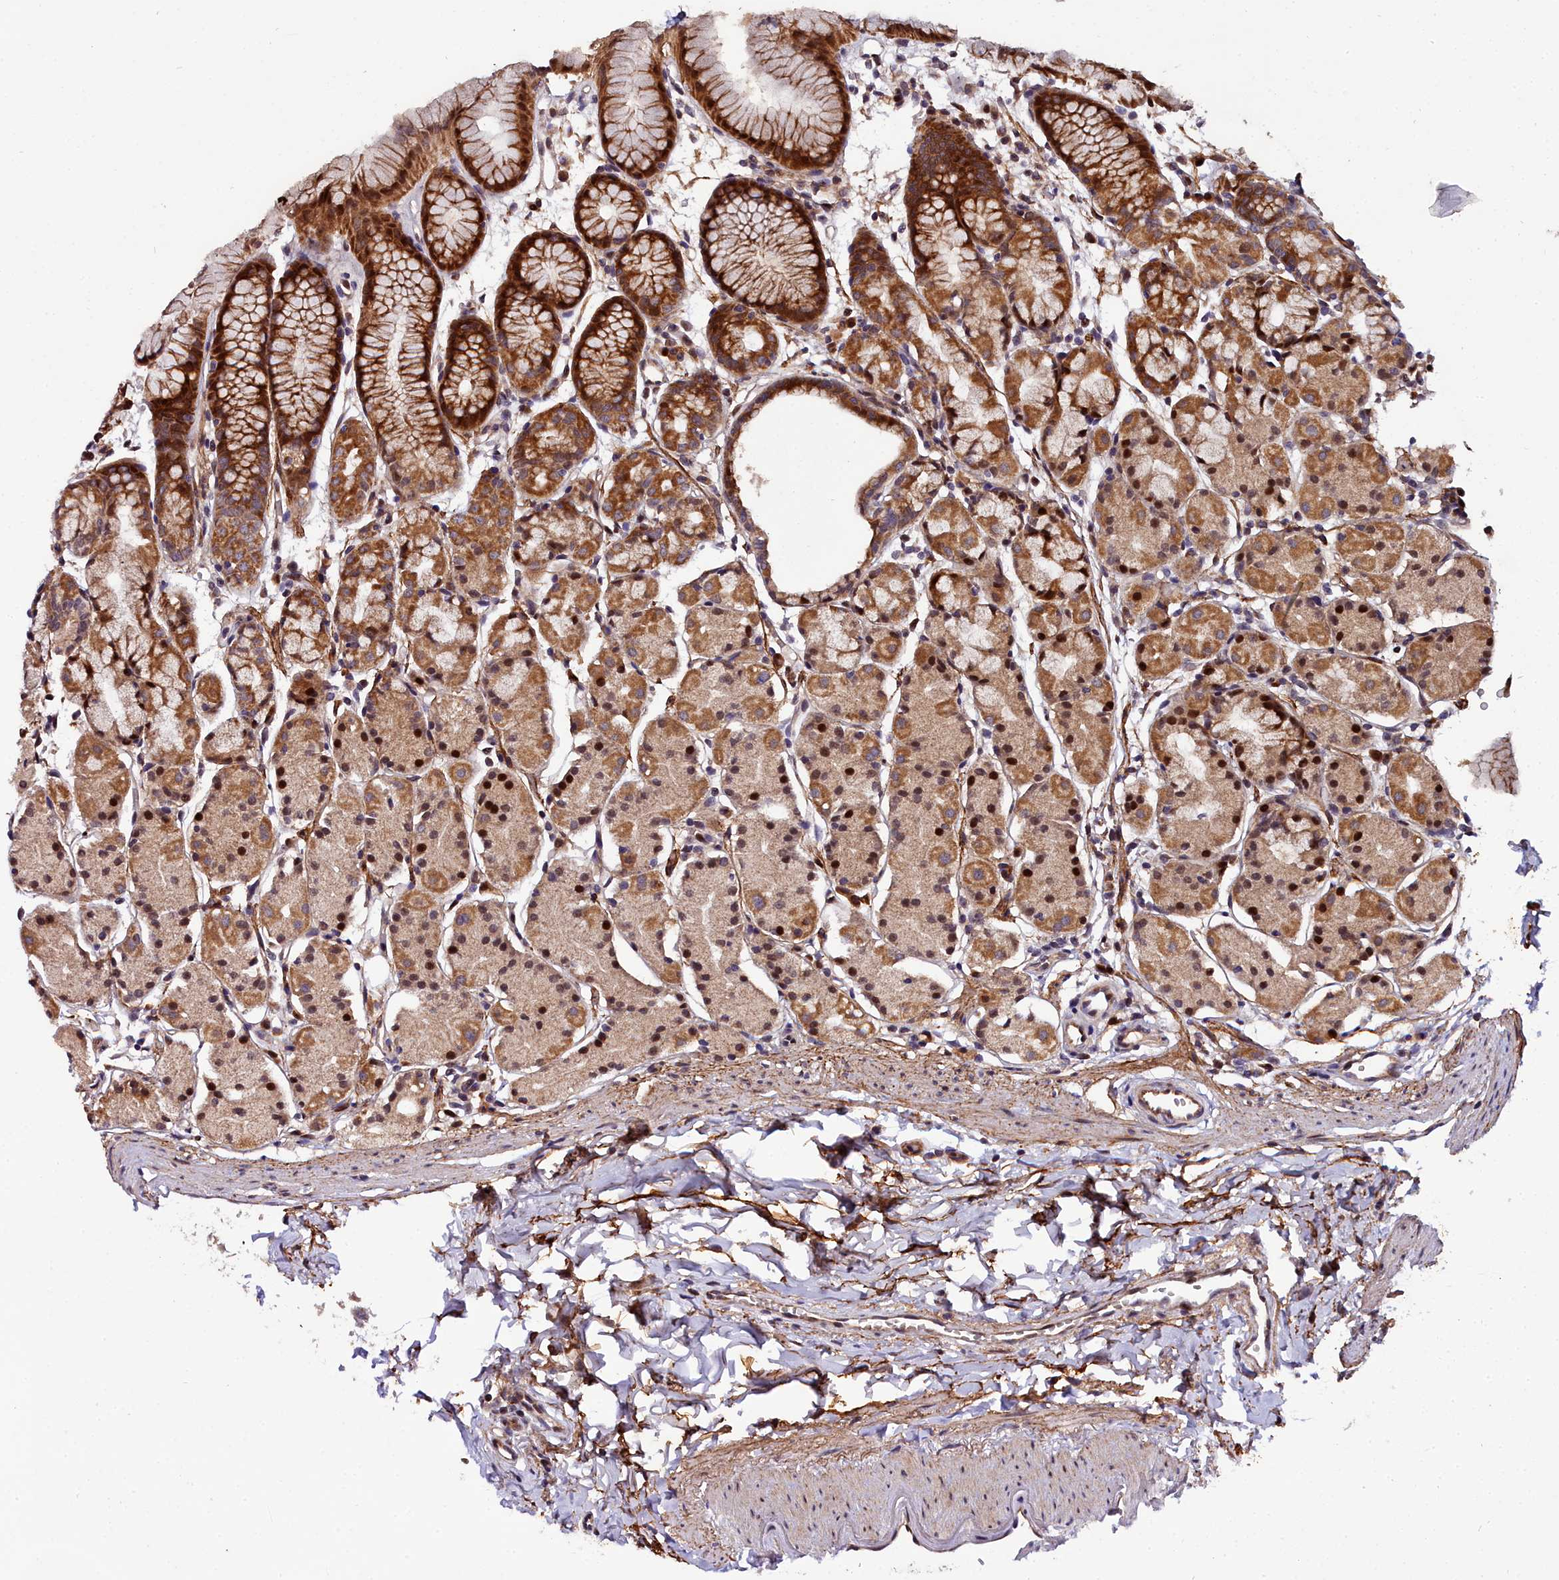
{"staining": {"intensity": "strong", "quantity": ">75%", "location": "cytoplasmic/membranous,nuclear"}, "tissue": "stomach", "cell_type": "Glandular cells", "image_type": "normal", "snomed": [{"axis": "morphology", "description": "Normal tissue, NOS"}, {"axis": "topography", "description": "Stomach, upper"}], "caption": "Immunohistochemistry (IHC) image of benign stomach: stomach stained using immunohistochemistry exhibits high levels of strong protein expression localized specifically in the cytoplasmic/membranous,nuclear of glandular cells, appearing as a cytoplasmic/membranous,nuclear brown color.", "gene": "MRPS11", "patient": {"sex": "male", "age": 47}}